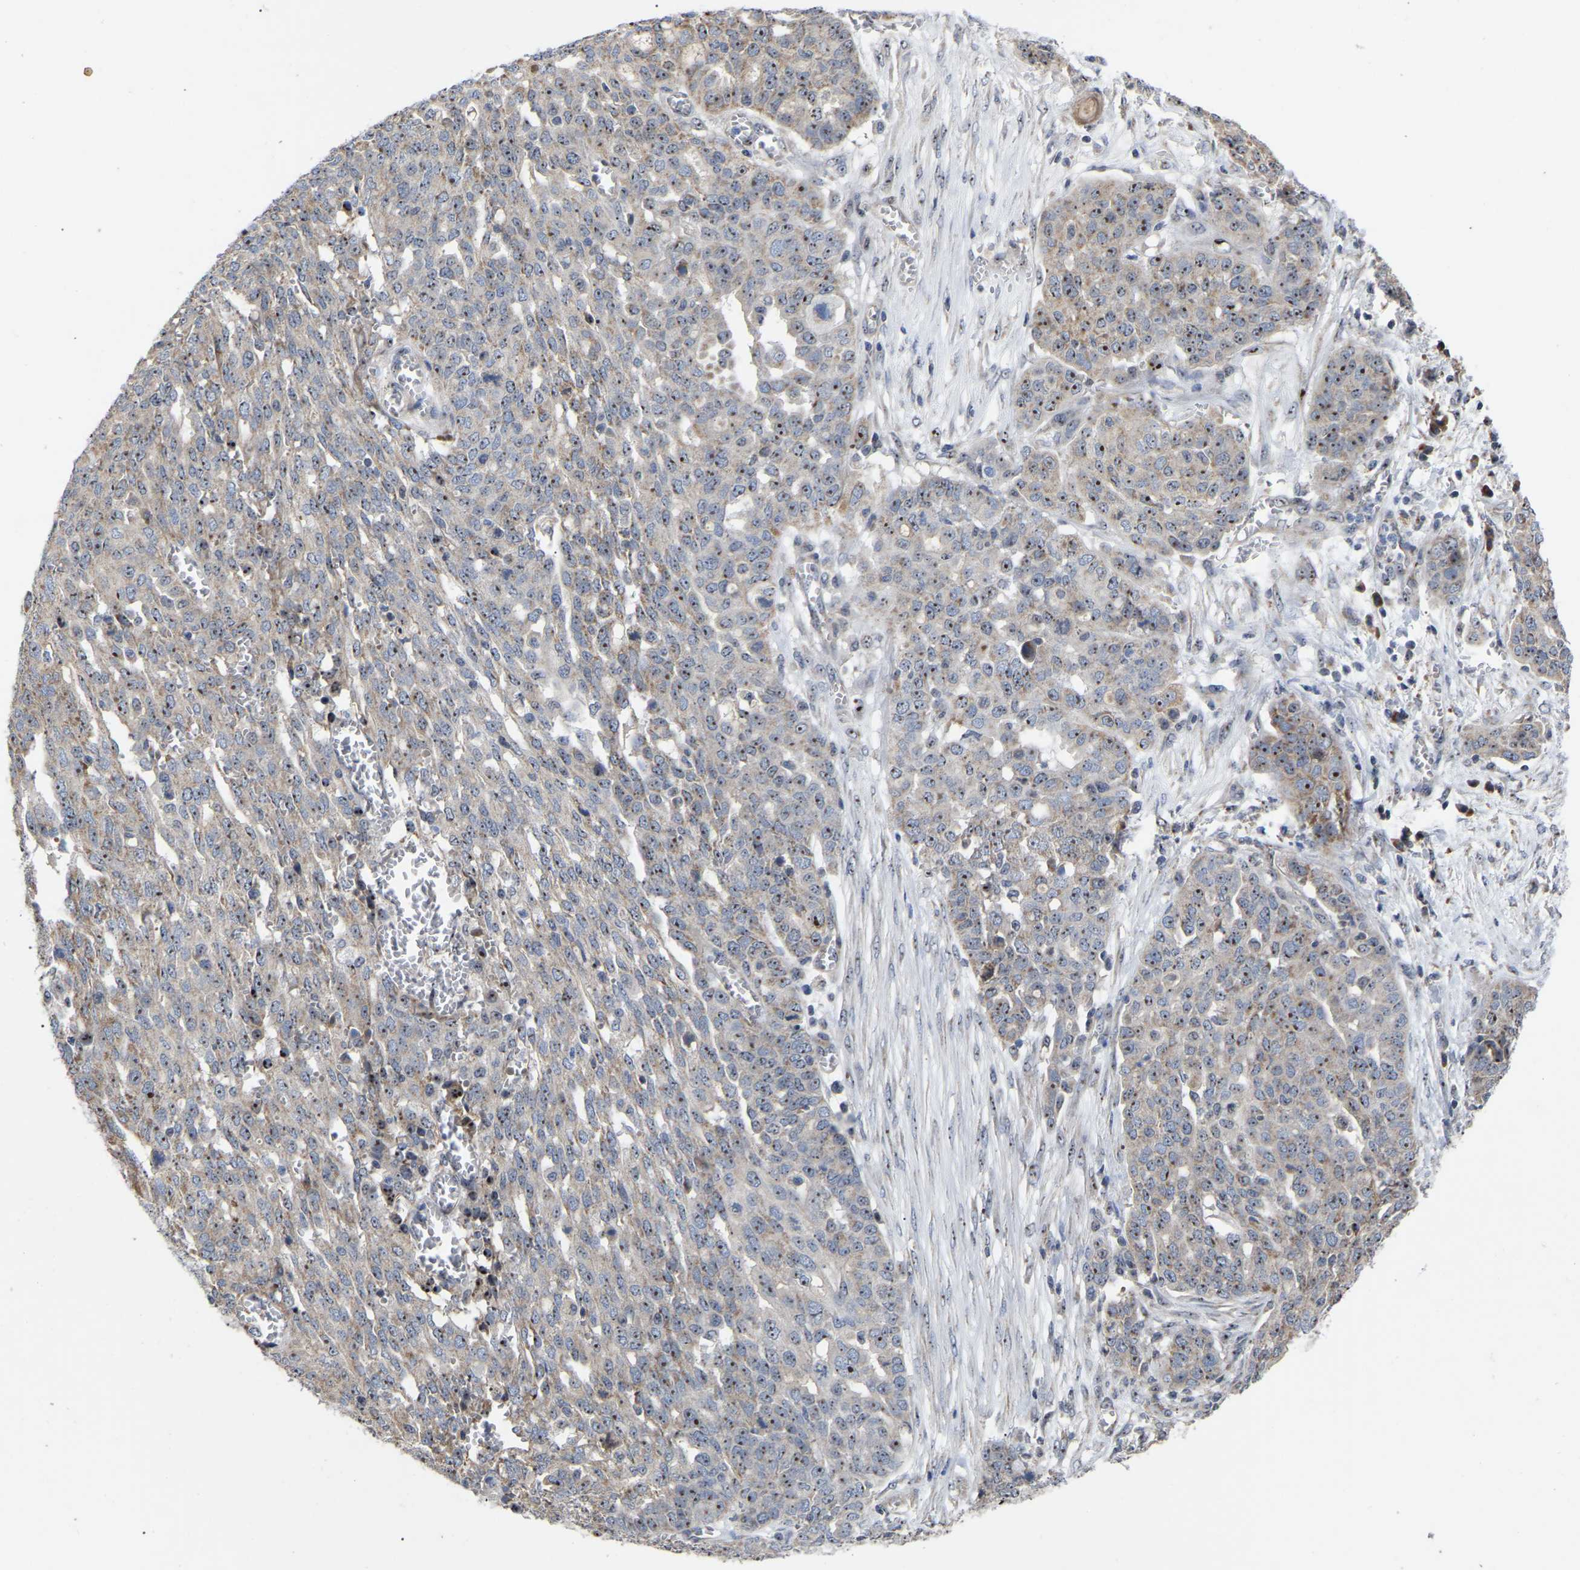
{"staining": {"intensity": "moderate", "quantity": ">75%", "location": "nuclear"}, "tissue": "ovarian cancer", "cell_type": "Tumor cells", "image_type": "cancer", "snomed": [{"axis": "morphology", "description": "Cystadenocarcinoma, serous, NOS"}, {"axis": "topography", "description": "Soft tissue"}, {"axis": "topography", "description": "Ovary"}], "caption": "Protein expression analysis of ovarian cancer reveals moderate nuclear expression in about >75% of tumor cells.", "gene": "NOP53", "patient": {"sex": "female", "age": 57}}